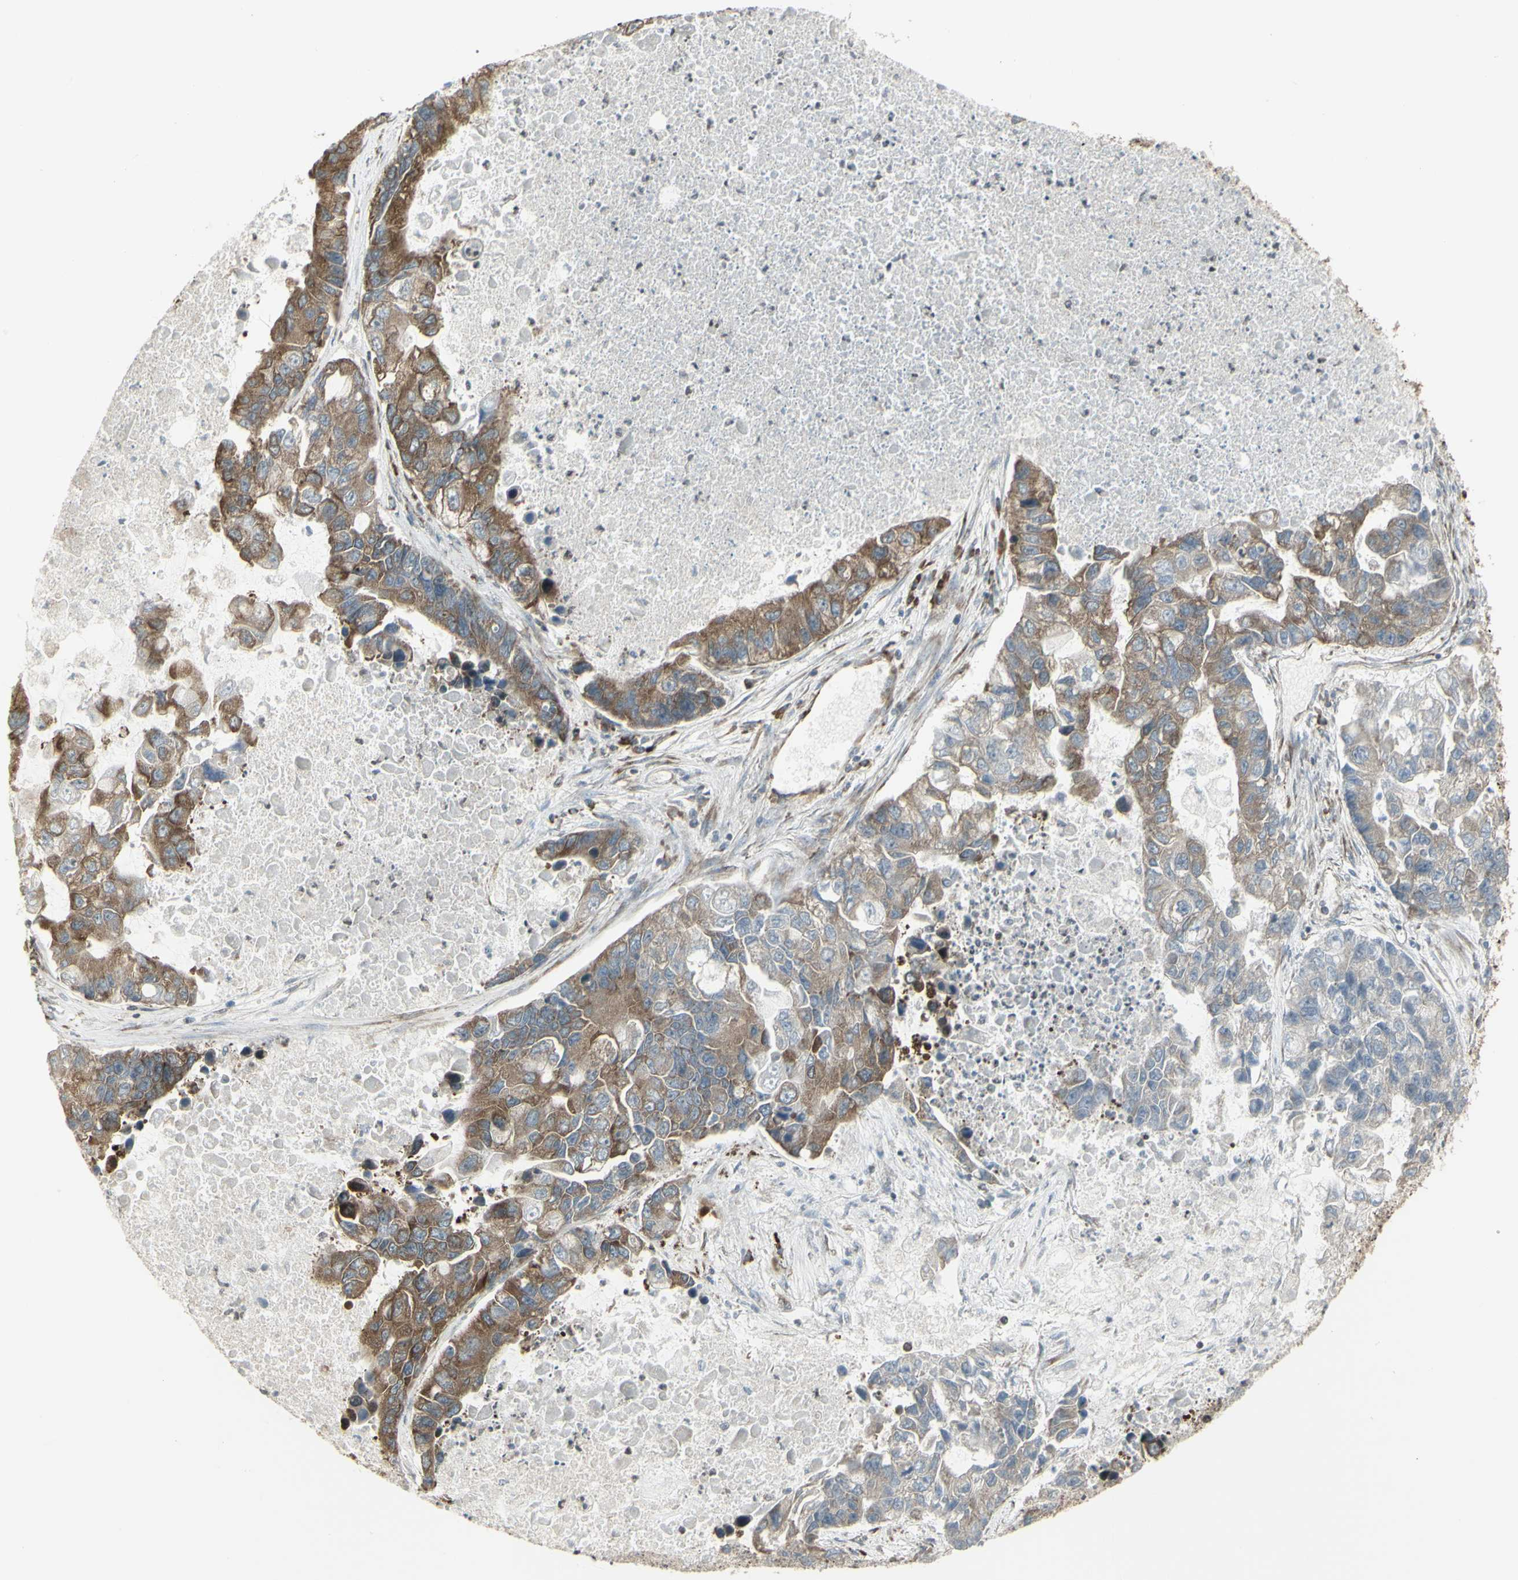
{"staining": {"intensity": "moderate", "quantity": "25%-75%", "location": "cytoplasmic/membranous"}, "tissue": "lung cancer", "cell_type": "Tumor cells", "image_type": "cancer", "snomed": [{"axis": "morphology", "description": "Adenocarcinoma, NOS"}, {"axis": "topography", "description": "Lung"}], "caption": "Lung cancer stained with immunohistochemistry (IHC) reveals moderate cytoplasmic/membranous expression in about 25%-75% of tumor cells.", "gene": "FKBP3", "patient": {"sex": "female", "age": 51}}